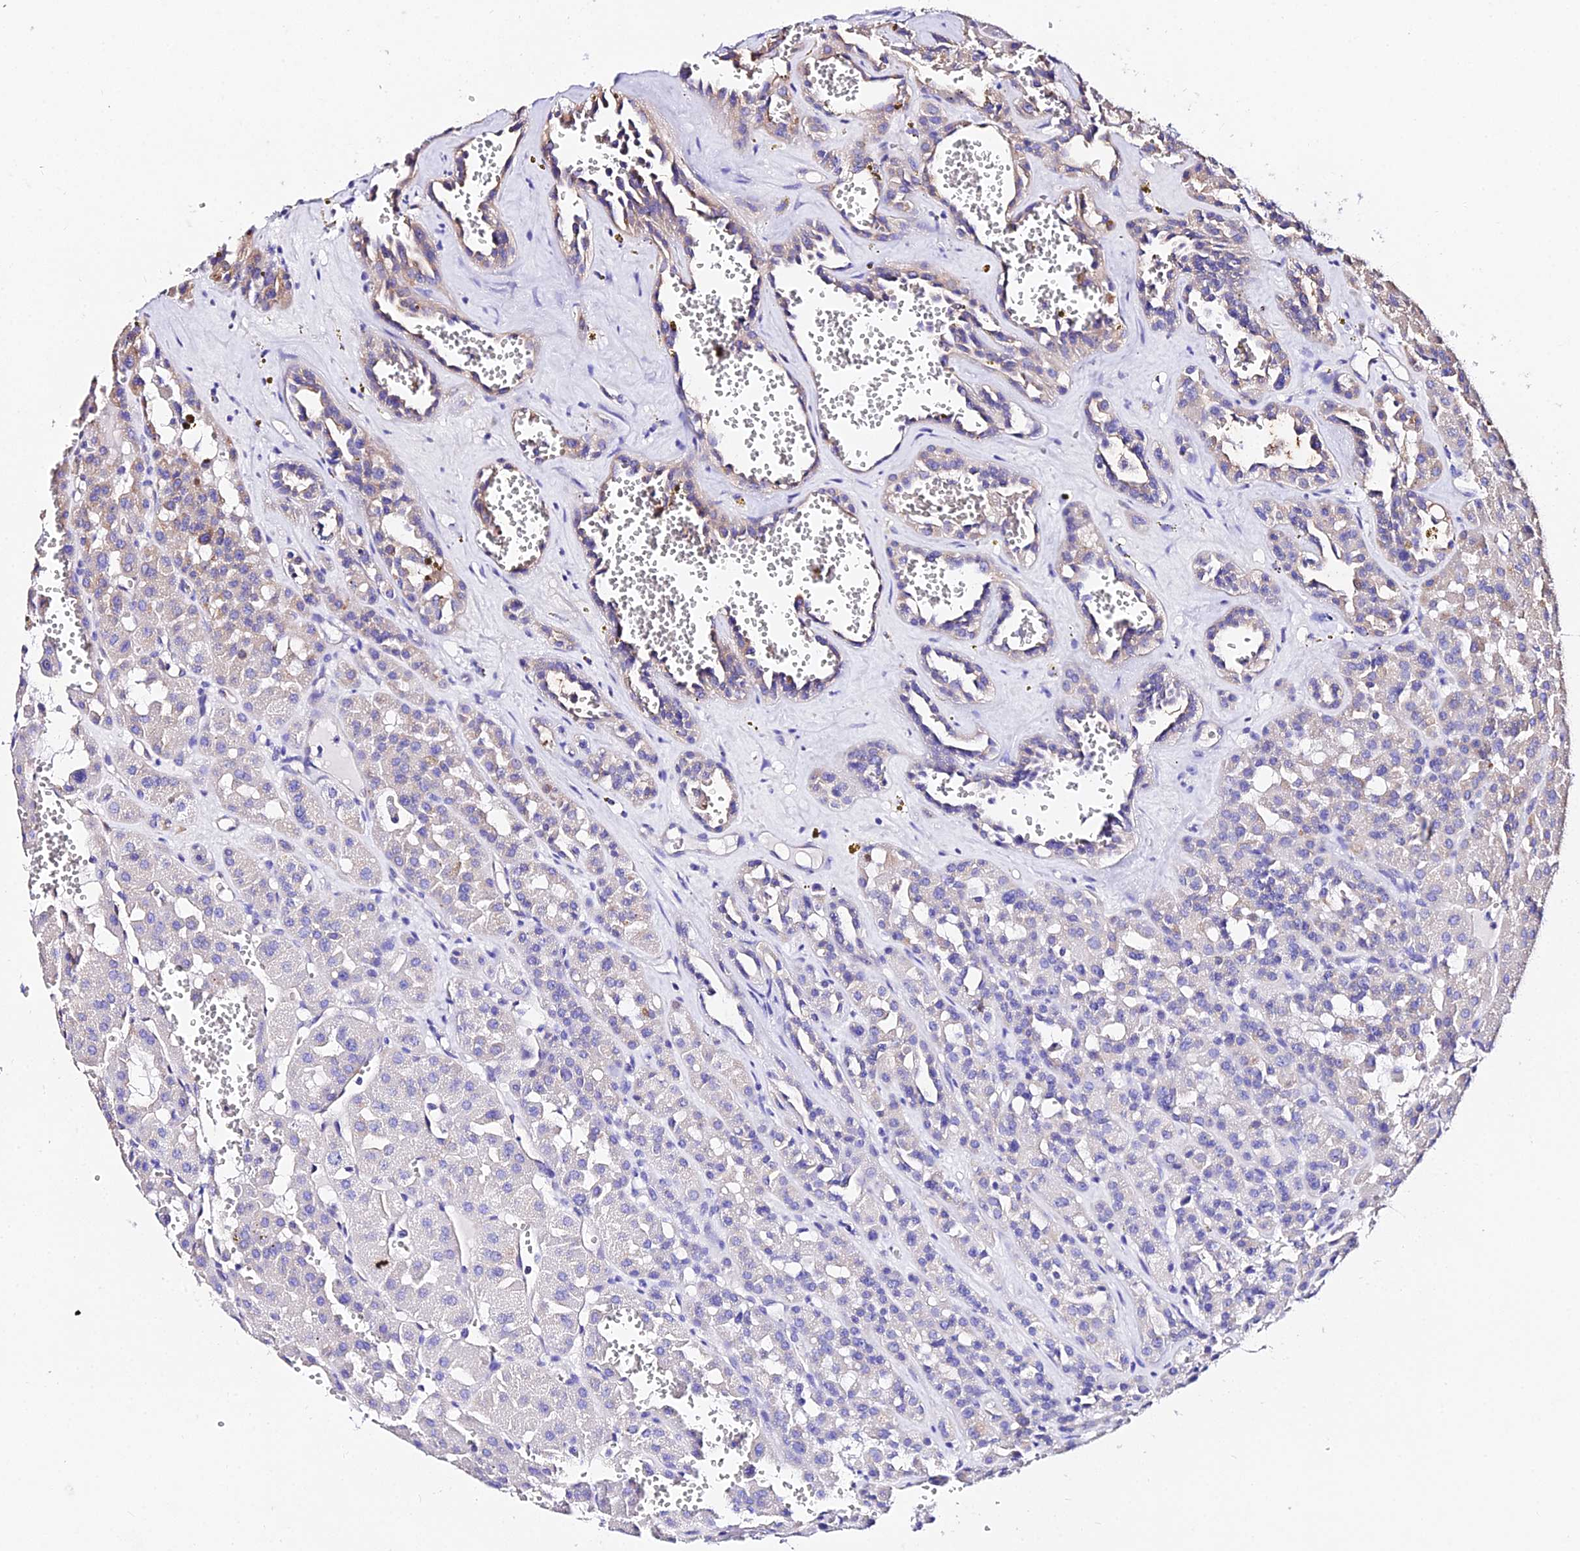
{"staining": {"intensity": "weak", "quantity": "<25%", "location": "cytoplasmic/membranous"}, "tissue": "renal cancer", "cell_type": "Tumor cells", "image_type": "cancer", "snomed": [{"axis": "morphology", "description": "Carcinoma, NOS"}, {"axis": "topography", "description": "Kidney"}], "caption": "Immunohistochemistry (IHC) of renal cancer exhibits no positivity in tumor cells. (Stains: DAB immunohistochemistry with hematoxylin counter stain, Microscopy: brightfield microscopy at high magnification).", "gene": "DAW1", "patient": {"sex": "female", "age": 75}}